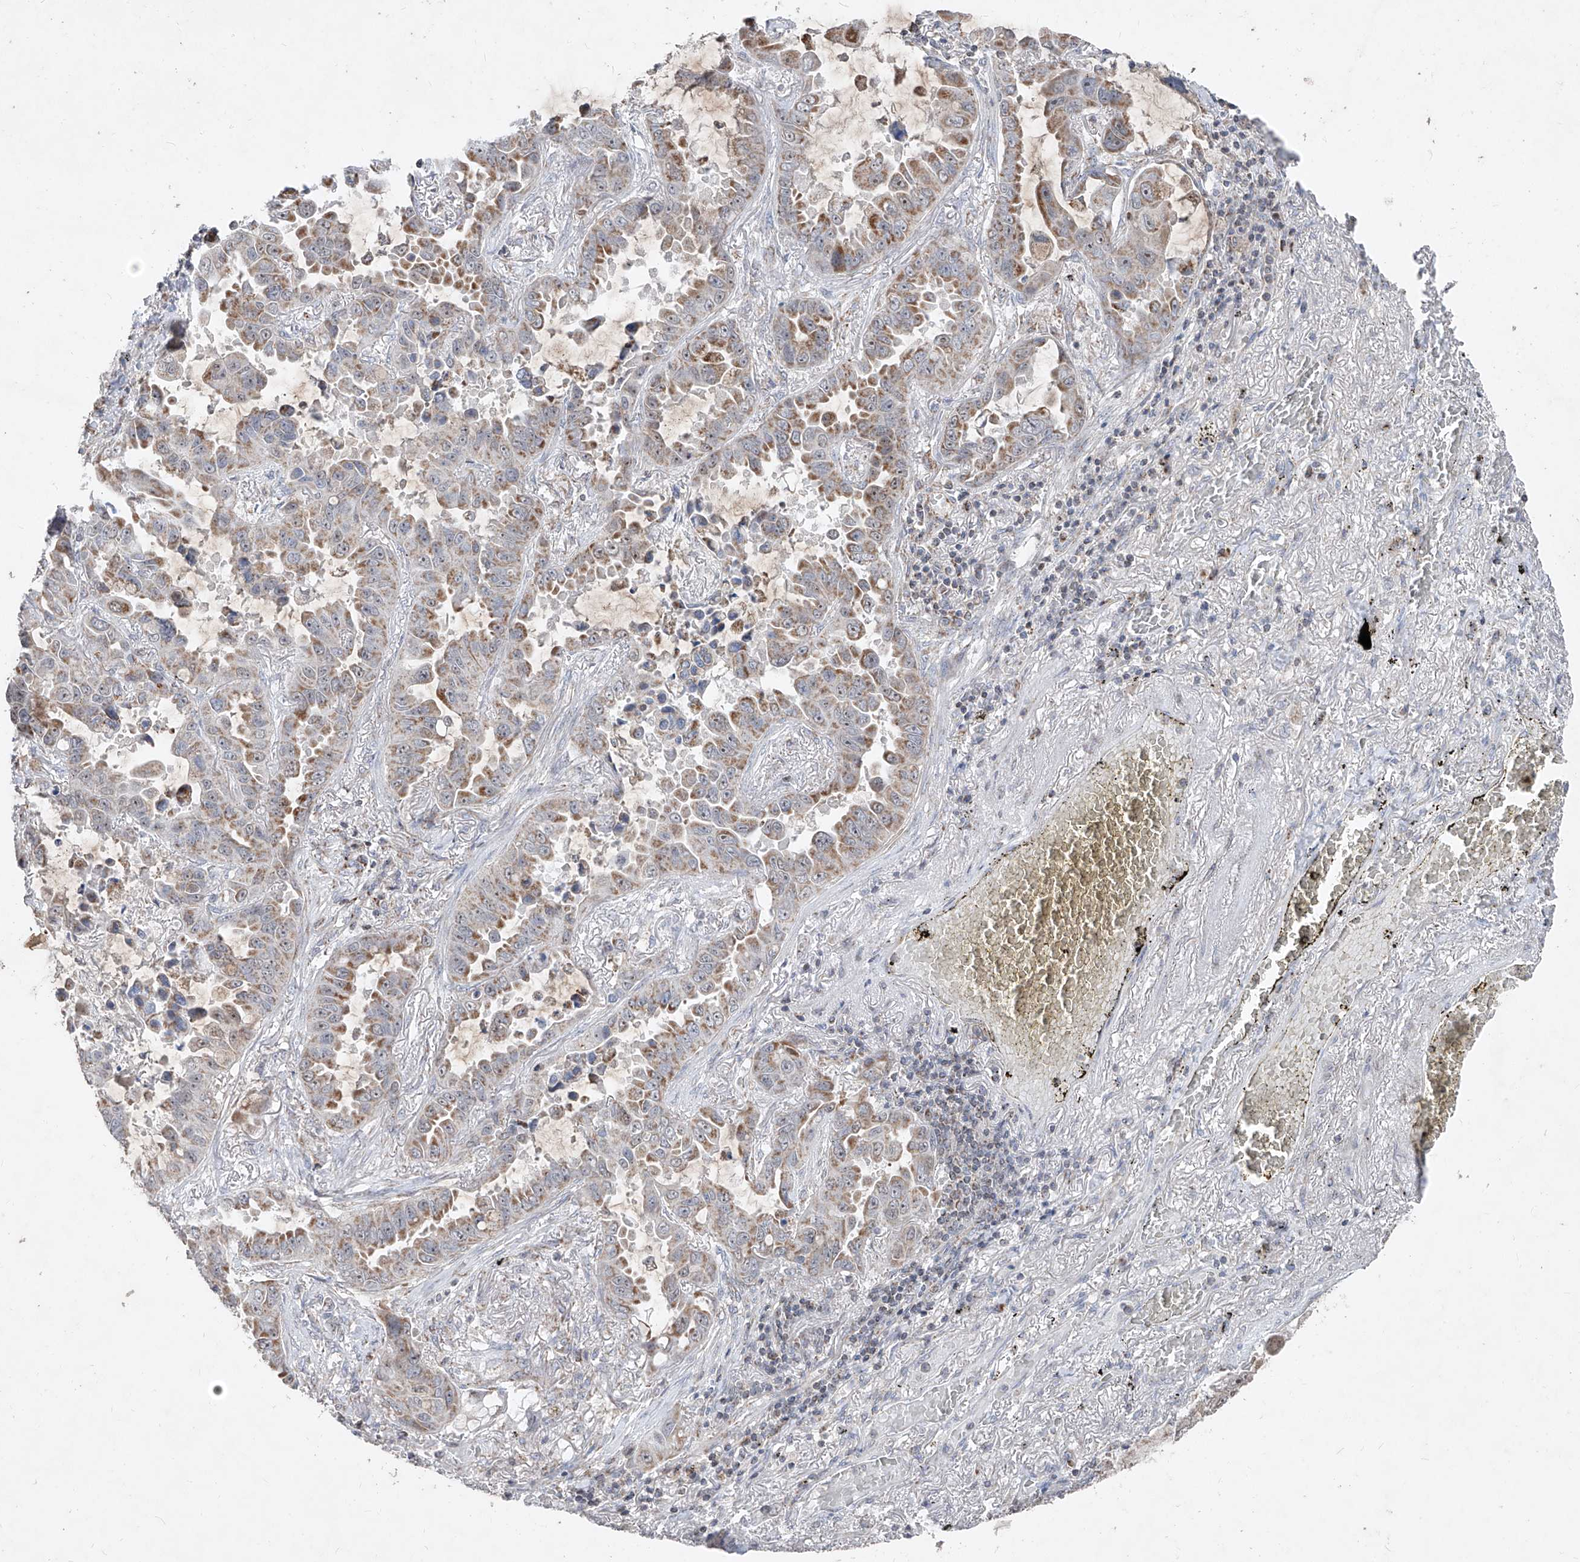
{"staining": {"intensity": "moderate", "quantity": "25%-75%", "location": "cytoplasmic/membranous"}, "tissue": "lung cancer", "cell_type": "Tumor cells", "image_type": "cancer", "snomed": [{"axis": "morphology", "description": "Adenocarcinoma, NOS"}, {"axis": "topography", "description": "Lung"}], "caption": "Protein expression analysis of adenocarcinoma (lung) exhibits moderate cytoplasmic/membranous positivity in approximately 25%-75% of tumor cells.", "gene": "NDUFB3", "patient": {"sex": "male", "age": 64}}